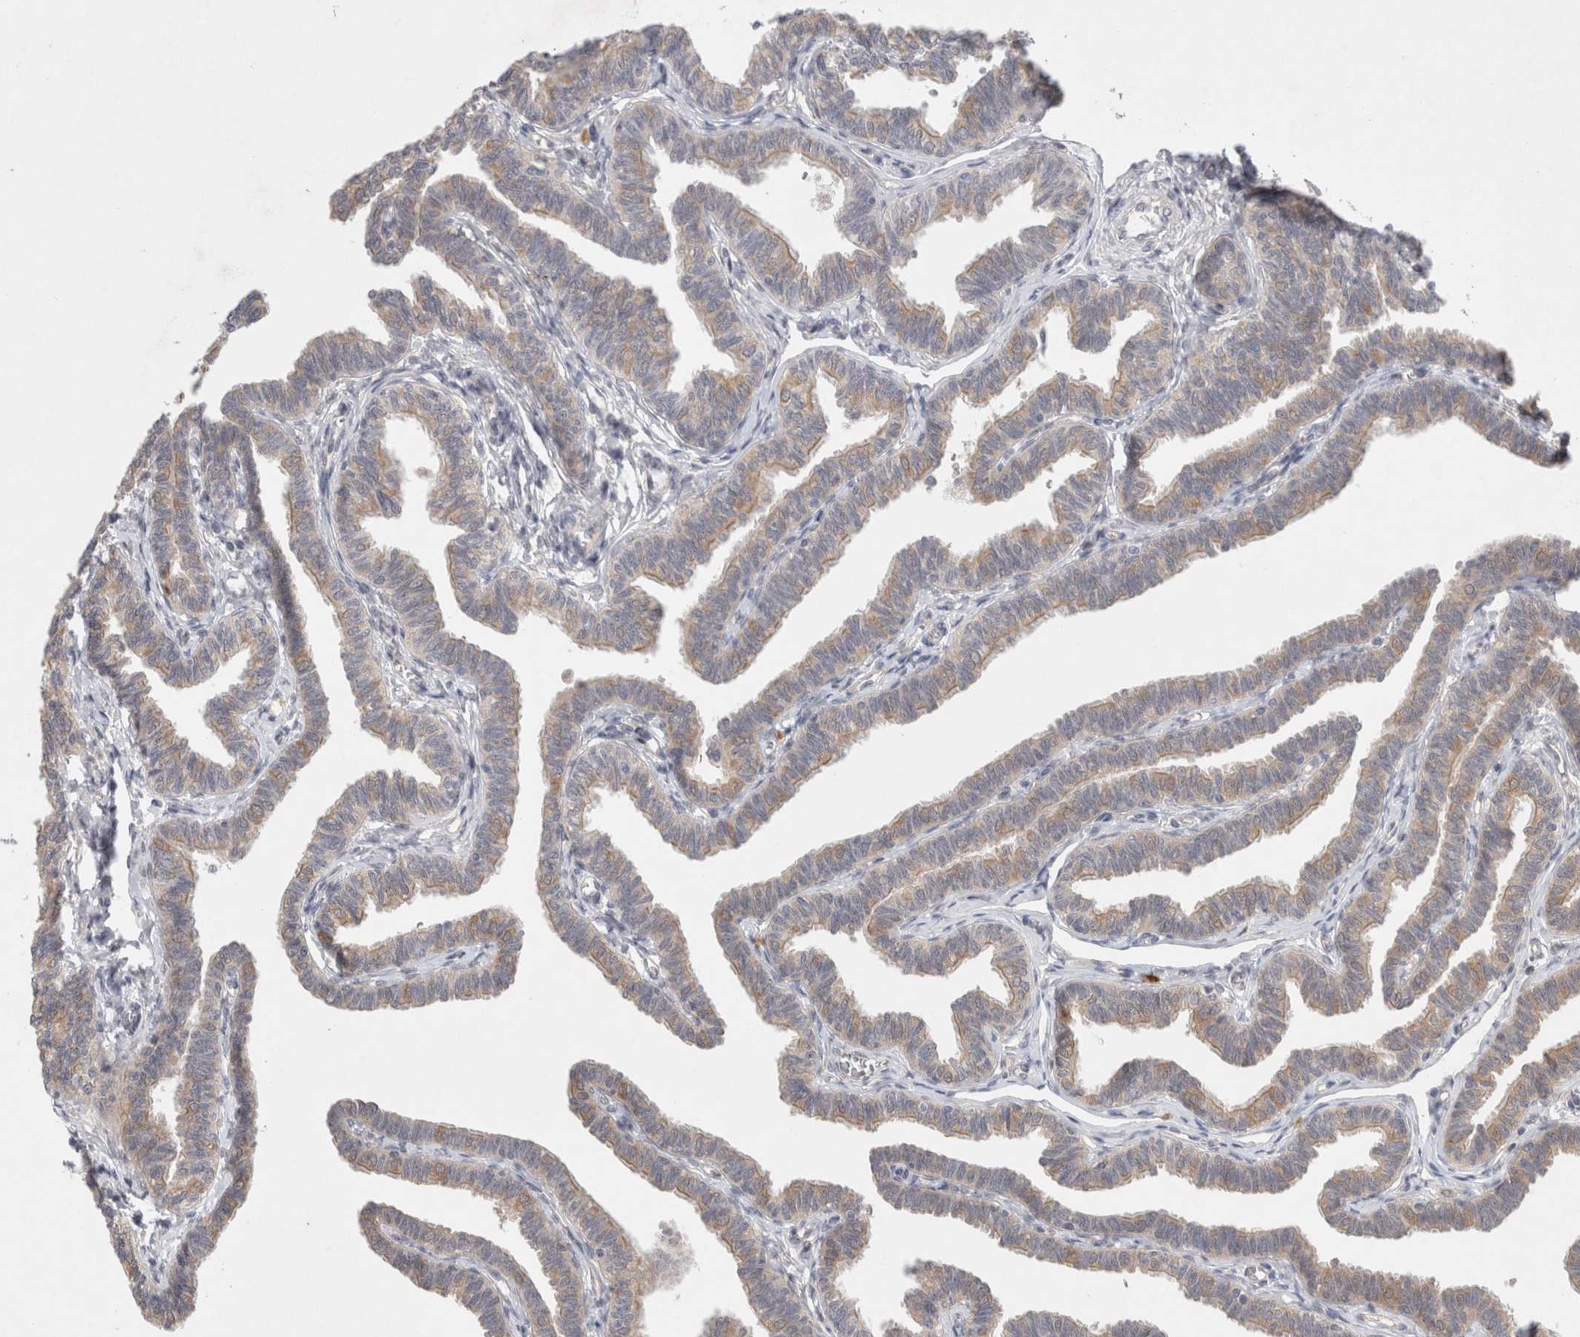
{"staining": {"intensity": "moderate", "quantity": "25%-75%", "location": "cytoplasmic/membranous"}, "tissue": "fallopian tube", "cell_type": "Glandular cells", "image_type": "normal", "snomed": [{"axis": "morphology", "description": "Normal tissue, NOS"}, {"axis": "topography", "description": "Fallopian tube"}, {"axis": "topography", "description": "Ovary"}], "caption": "Unremarkable fallopian tube reveals moderate cytoplasmic/membranous staining in about 25%-75% of glandular cells, visualized by immunohistochemistry.", "gene": "RASAL2", "patient": {"sex": "female", "age": 23}}